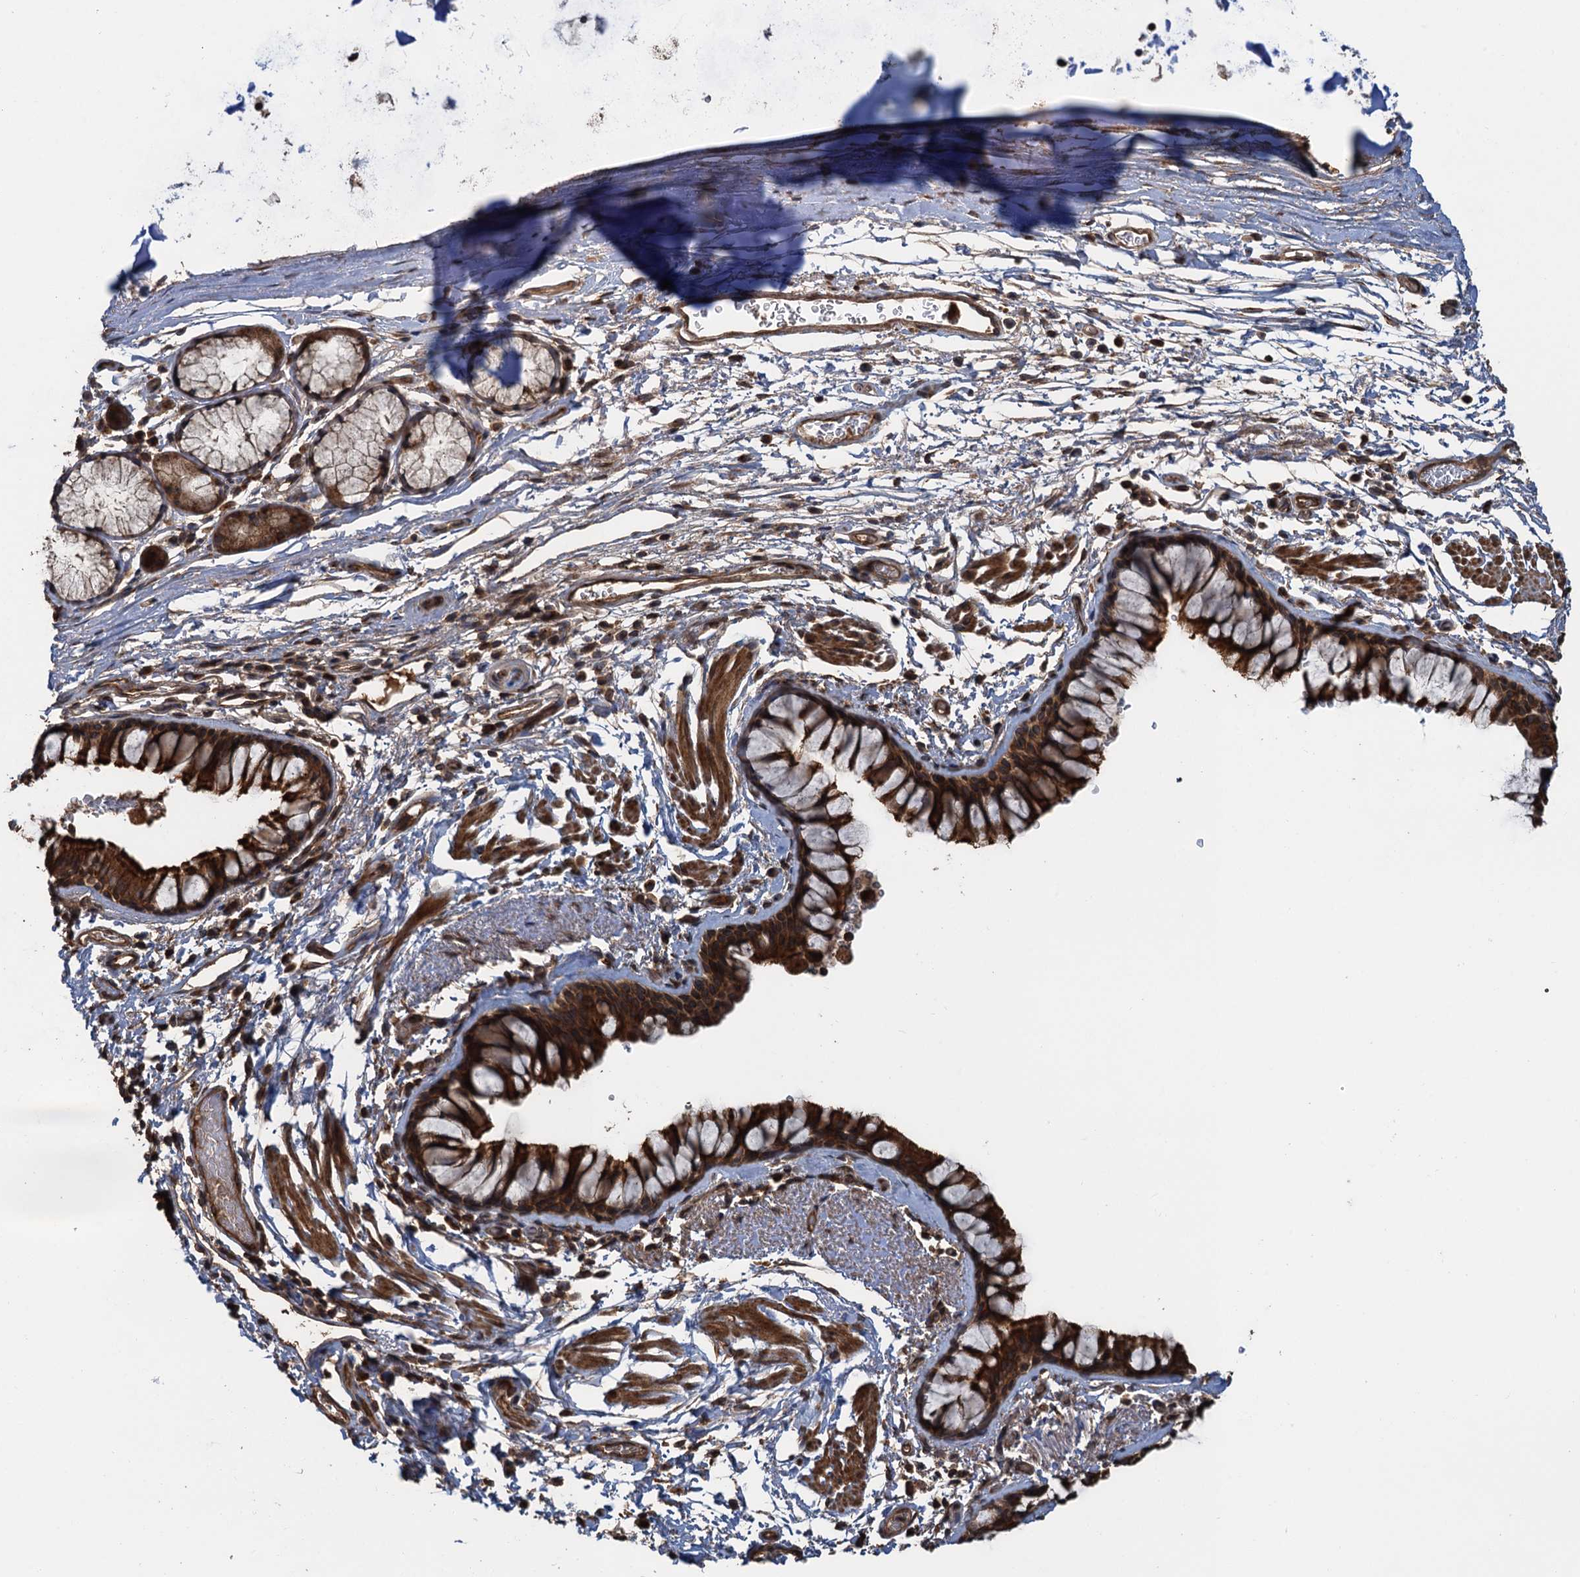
{"staining": {"intensity": "strong", "quantity": ">75%", "location": "cytoplasmic/membranous"}, "tissue": "bronchus", "cell_type": "Respiratory epithelial cells", "image_type": "normal", "snomed": [{"axis": "morphology", "description": "Normal tissue, NOS"}, {"axis": "topography", "description": "Bronchus"}], "caption": "IHC (DAB (3,3'-diaminobenzidine)) staining of normal human bronchus demonstrates strong cytoplasmic/membranous protein positivity in about >75% of respiratory epithelial cells.", "gene": "GLE1", "patient": {"sex": "male", "age": 65}}